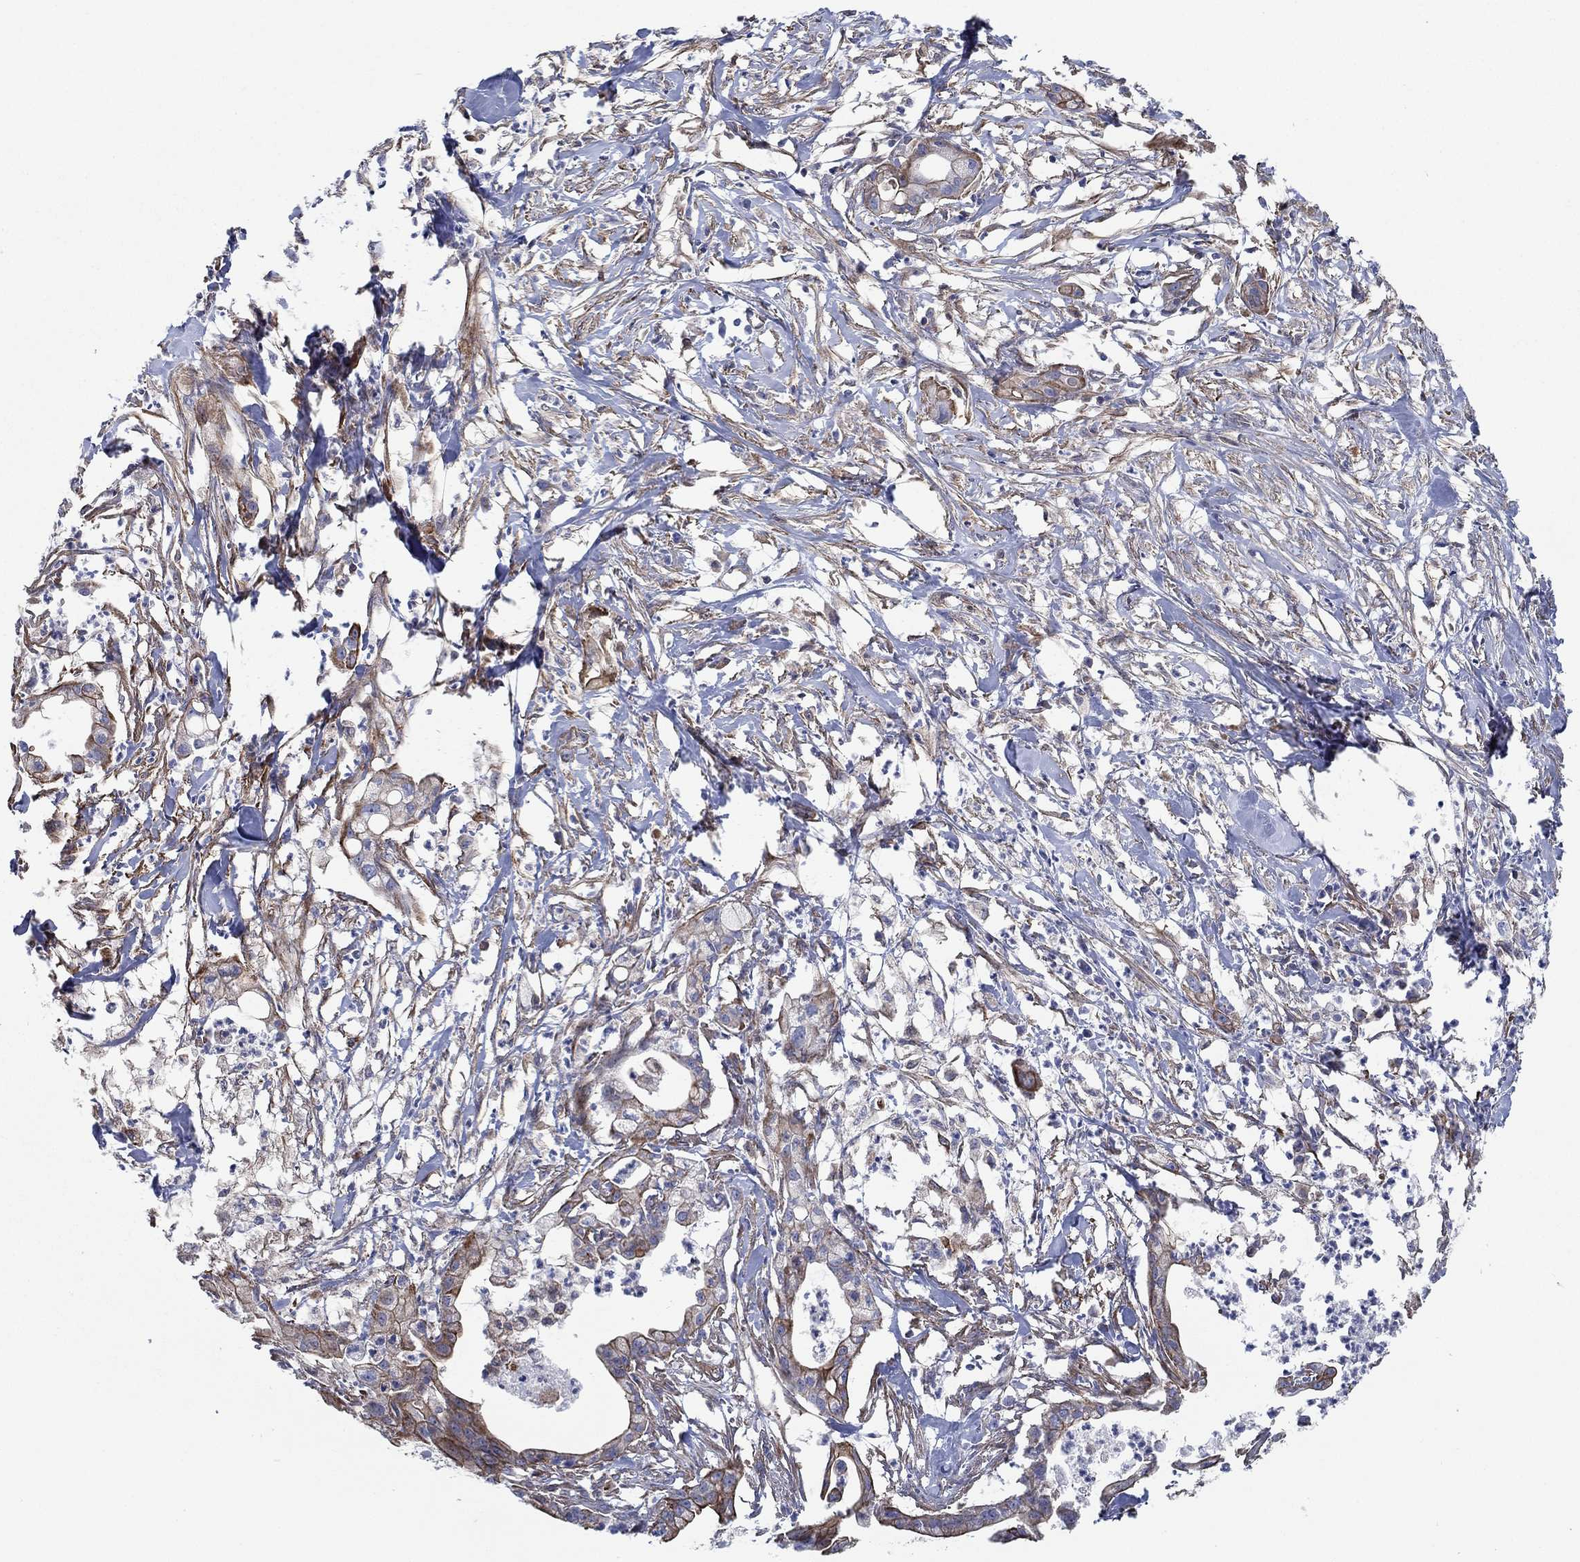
{"staining": {"intensity": "strong", "quantity": "25%-75%", "location": "cytoplasmic/membranous"}, "tissue": "pancreatic cancer", "cell_type": "Tumor cells", "image_type": "cancer", "snomed": [{"axis": "morphology", "description": "Normal tissue, NOS"}, {"axis": "morphology", "description": "Adenocarcinoma, NOS"}, {"axis": "topography", "description": "Pancreas"}], "caption": "Pancreatic adenocarcinoma was stained to show a protein in brown. There is high levels of strong cytoplasmic/membranous positivity in about 25%-75% of tumor cells. The protein is shown in brown color, while the nuclei are stained blue.", "gene": "FMN1", "patient": {"sex": "female", "age": 58}}